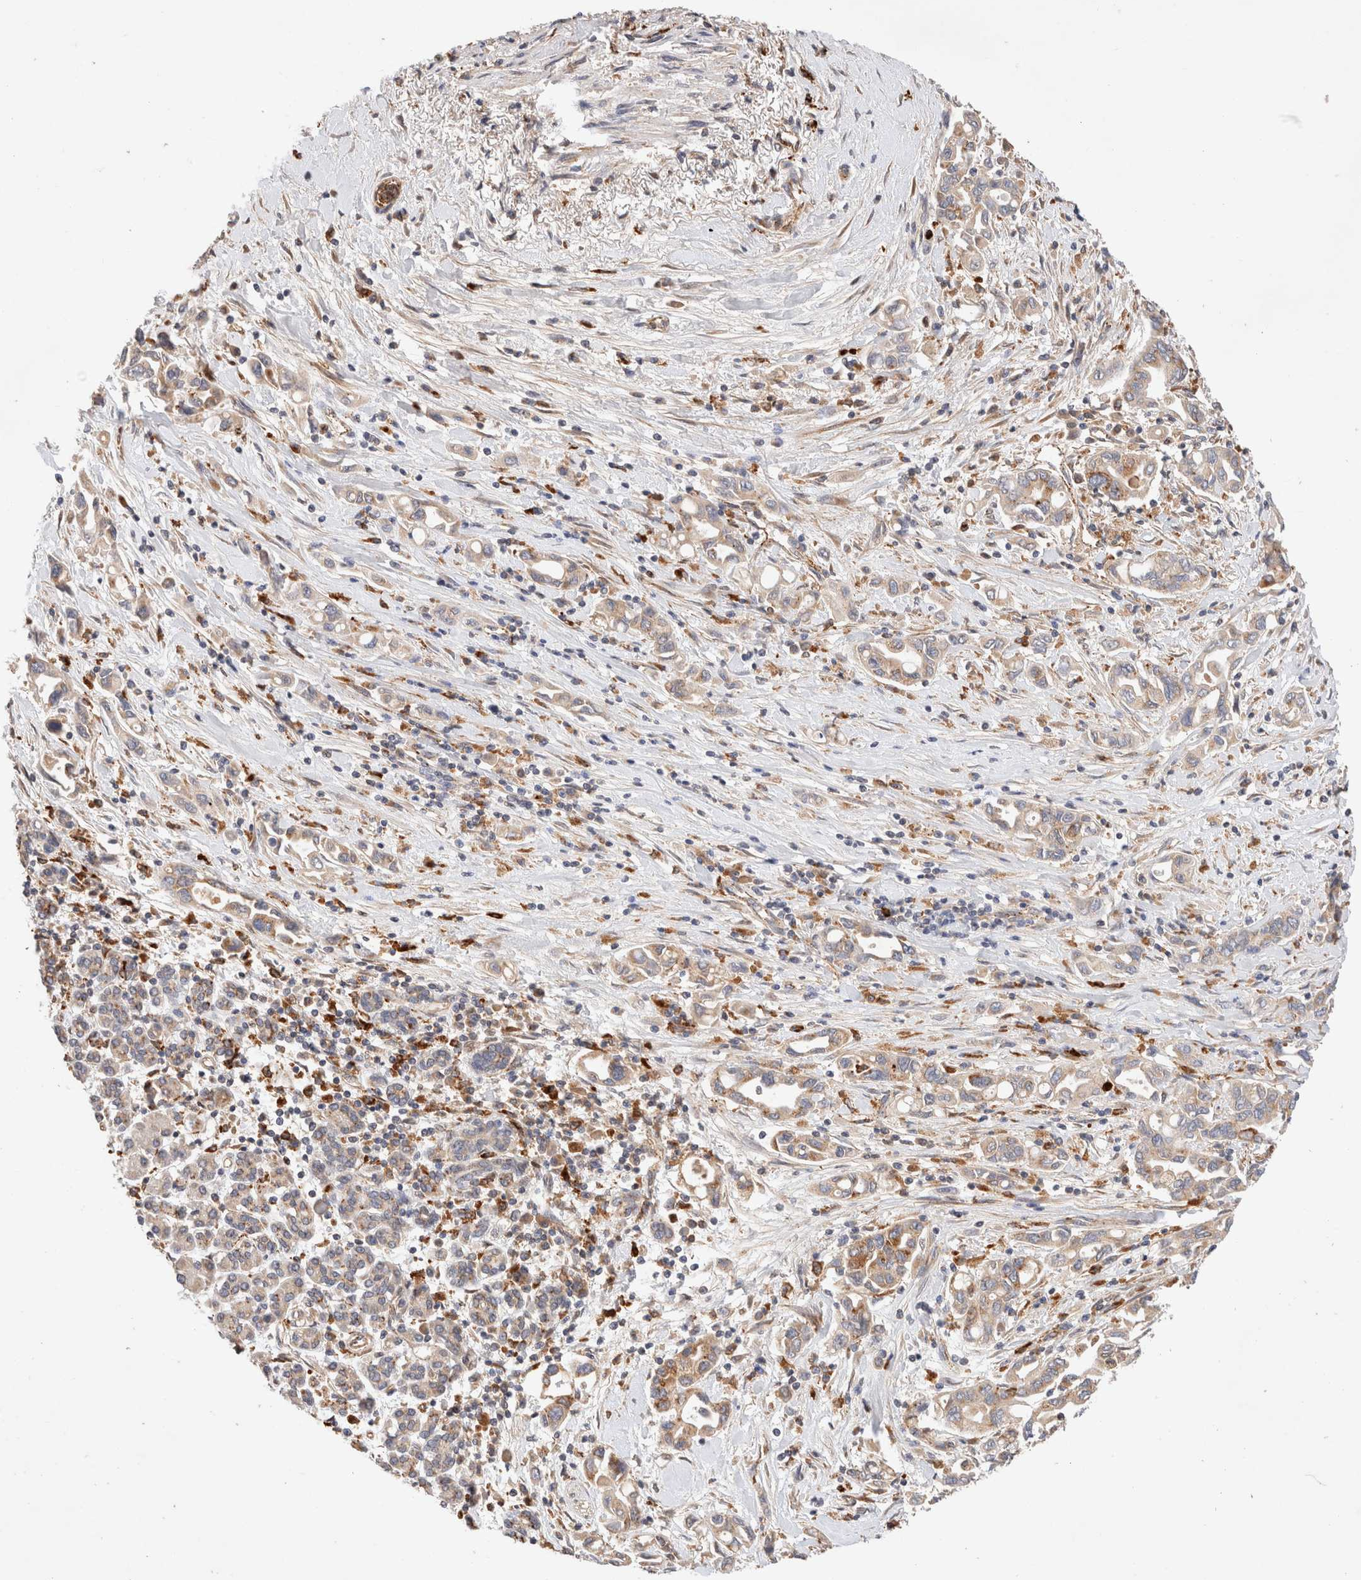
{"staining": {"intensity": "moderate", "quantity": "<25%", "location": "cytoplasmic/membranous"}, "tissue": "pancreatic cancer", "cell_type": "Tumor cells", "image_type": "cancer", "snomed": [{"axis": "morphology", "description": "Adenocarcinoma, NOS"}, {"axis": "topography", "description": "Pancreas"}], "caption": "DAB (3,3'-diaminobenzidine) immunohistochemical staining of pancreatic cancer displays moderate cytoplasmic/membranous protein expression in about <25% of tumor cells. The staining is performed using DAB brown chromogen to label protein expression. The nuclei are counter-stained blue using hematoxylin.", "gene": "RABEPK", "patient": {"sex": "female", "age": 57}}